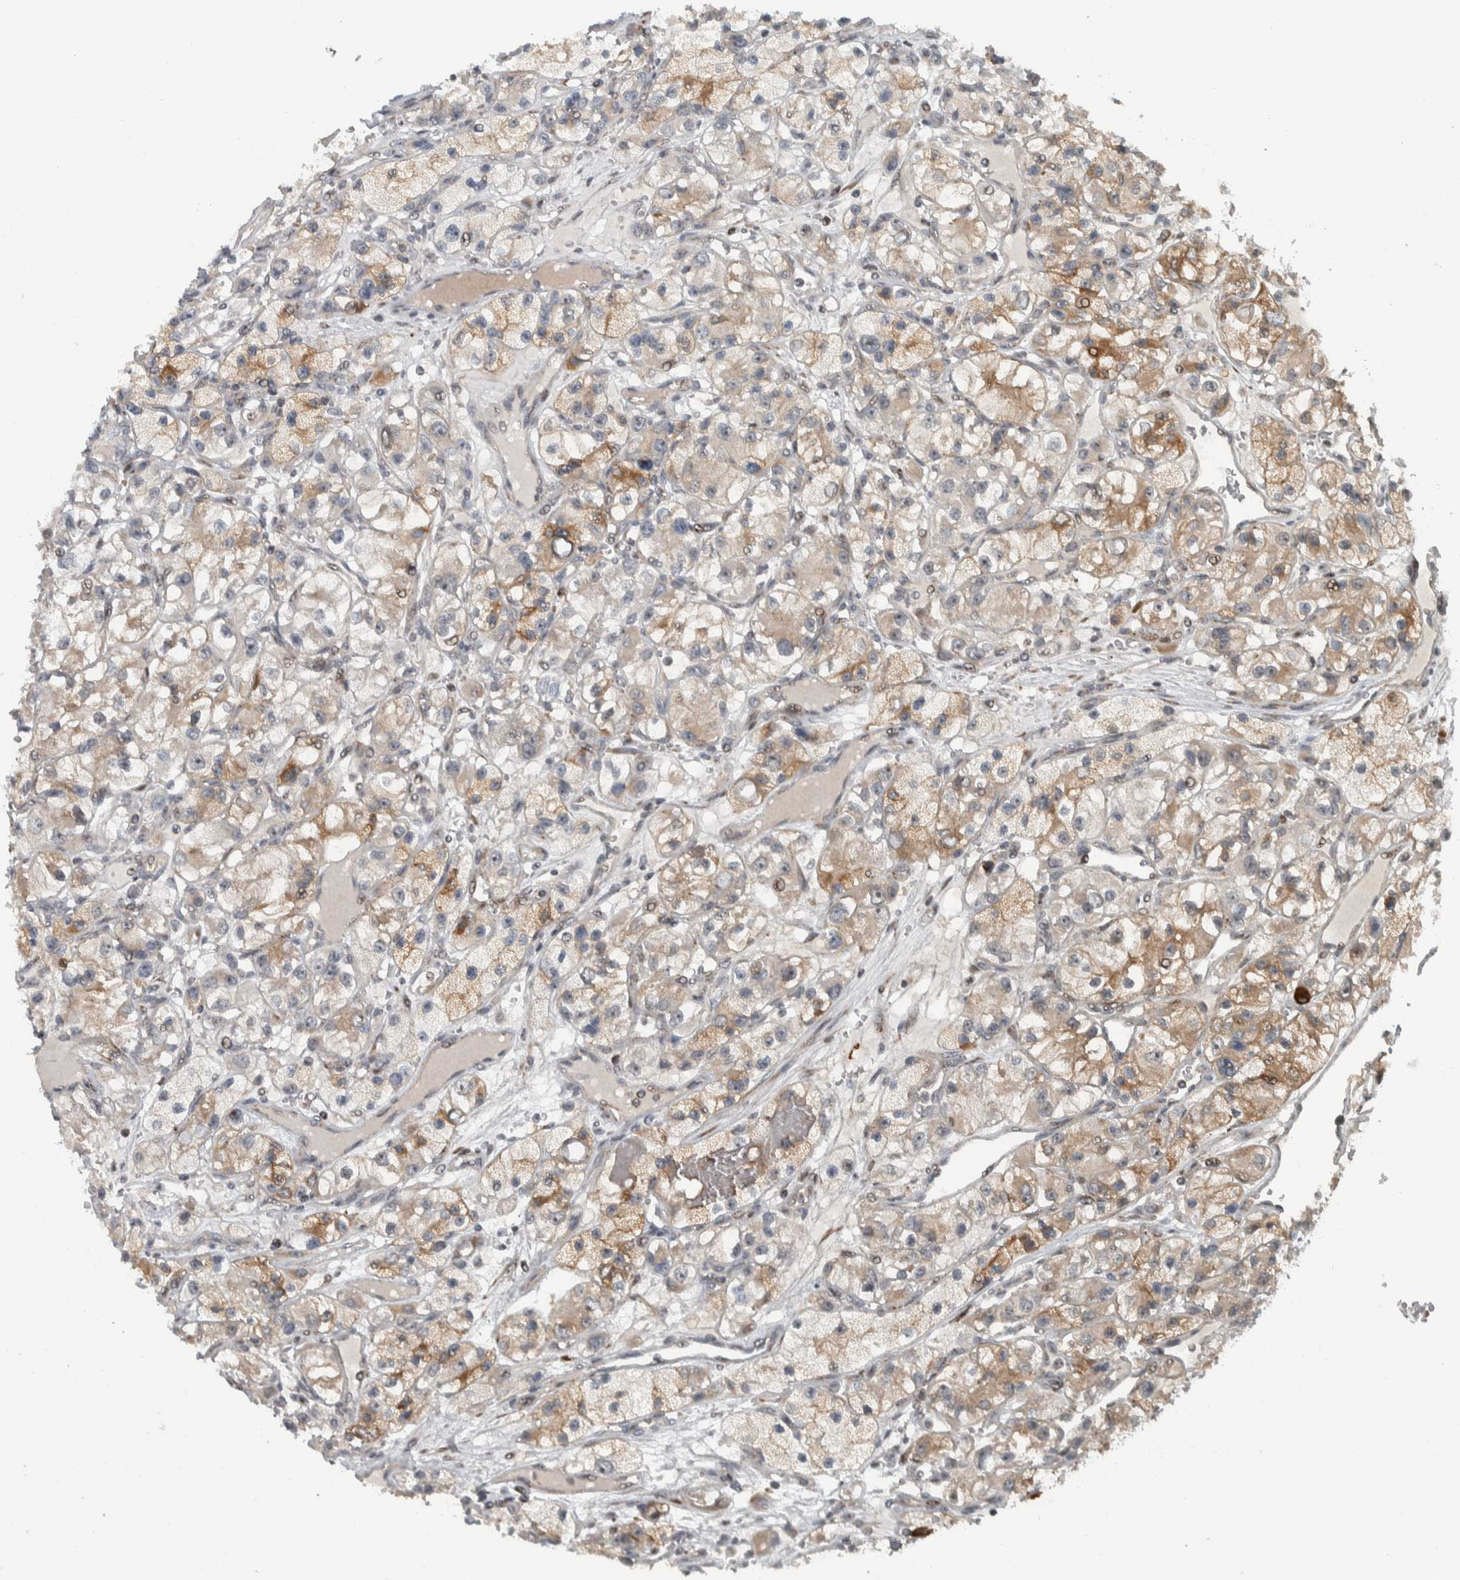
{"staining": {"intensity": "weak", "quantity": ">75%", "location": "cytoplasmic/membranous"}, "tissue": "renal cancer", "cell_type": "Tumor cells", "image_type": "cancer", "snomed": [{"axis": "morphology", "description": "Adenocarcinoma, NOS"}, {"axis": "topography", "description": "Kidney"}], "caption": "Renal adenocarcinoma stained with IHC shows weak cytoplasmic/membranous staining in approximately >75% of tumor cells. Immunohistochemistry (ihc) stains the protein in brown and the nuclei are stained blue.", "gene": "PPM1K", "patient": {"sex": "female", "age": 57}}